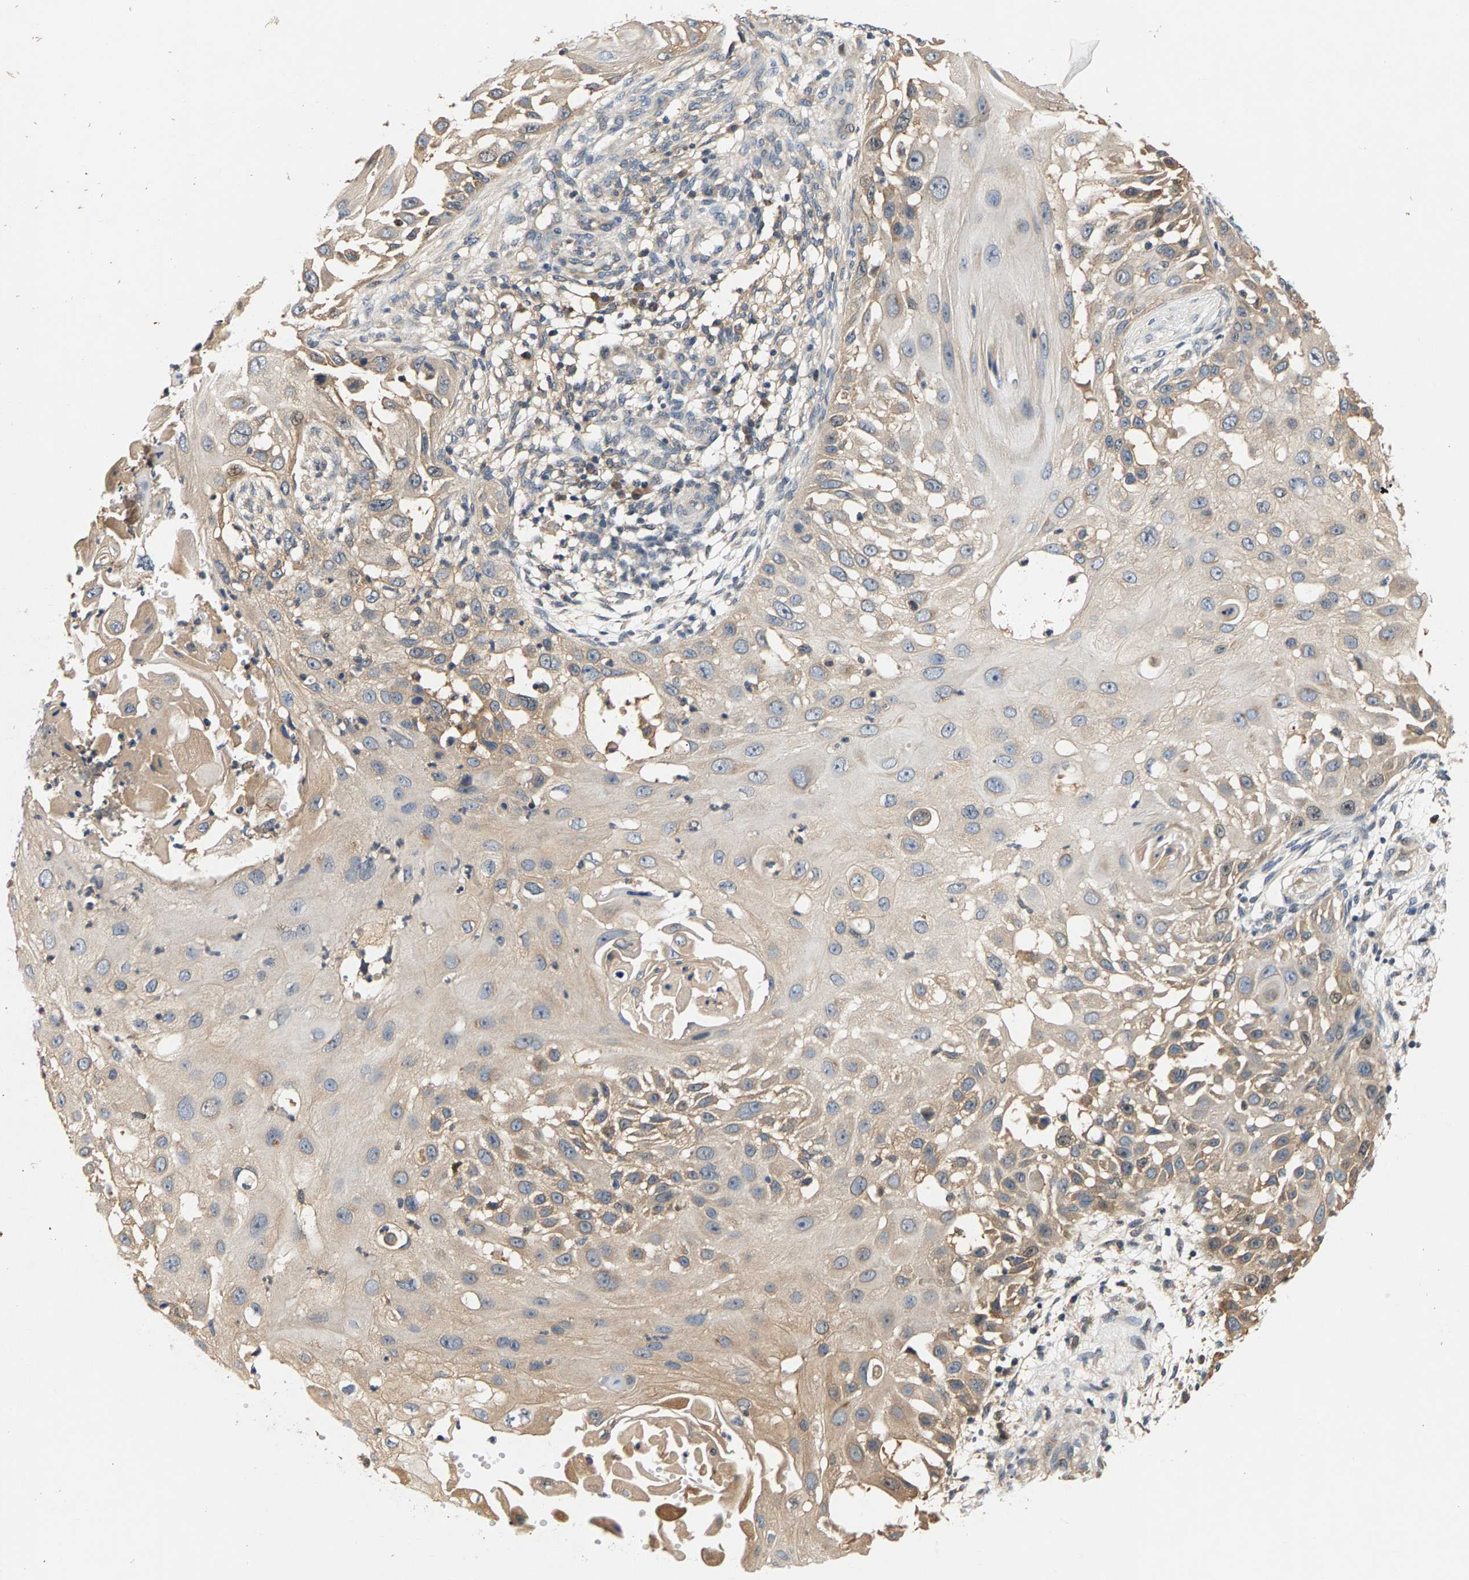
{"staining": {"intensity": "weak", "quantity": "<25%", "location": "cytoplasmic/membranous"}, "tissue": "skin cancer", "cell_type": "Tumor cells", "image_type": "cancer", "snomed": [{"axis": "morphology", "description": "Squamous cell carcinoma, NOS"}, {"axis": "topography", "description": "Skin"}], "caption": "A high-resolution image shows immunohistochemistry (IHC) staining of skin squamous cell carcinoma, which displays no significant positivity in tumor cells. (DAB immunohistochemistry (IHC) visualized using brightfield microscopy, high magnification).", "gene": "FAM78A", "patient": {"sex": "female", "age": 44}}